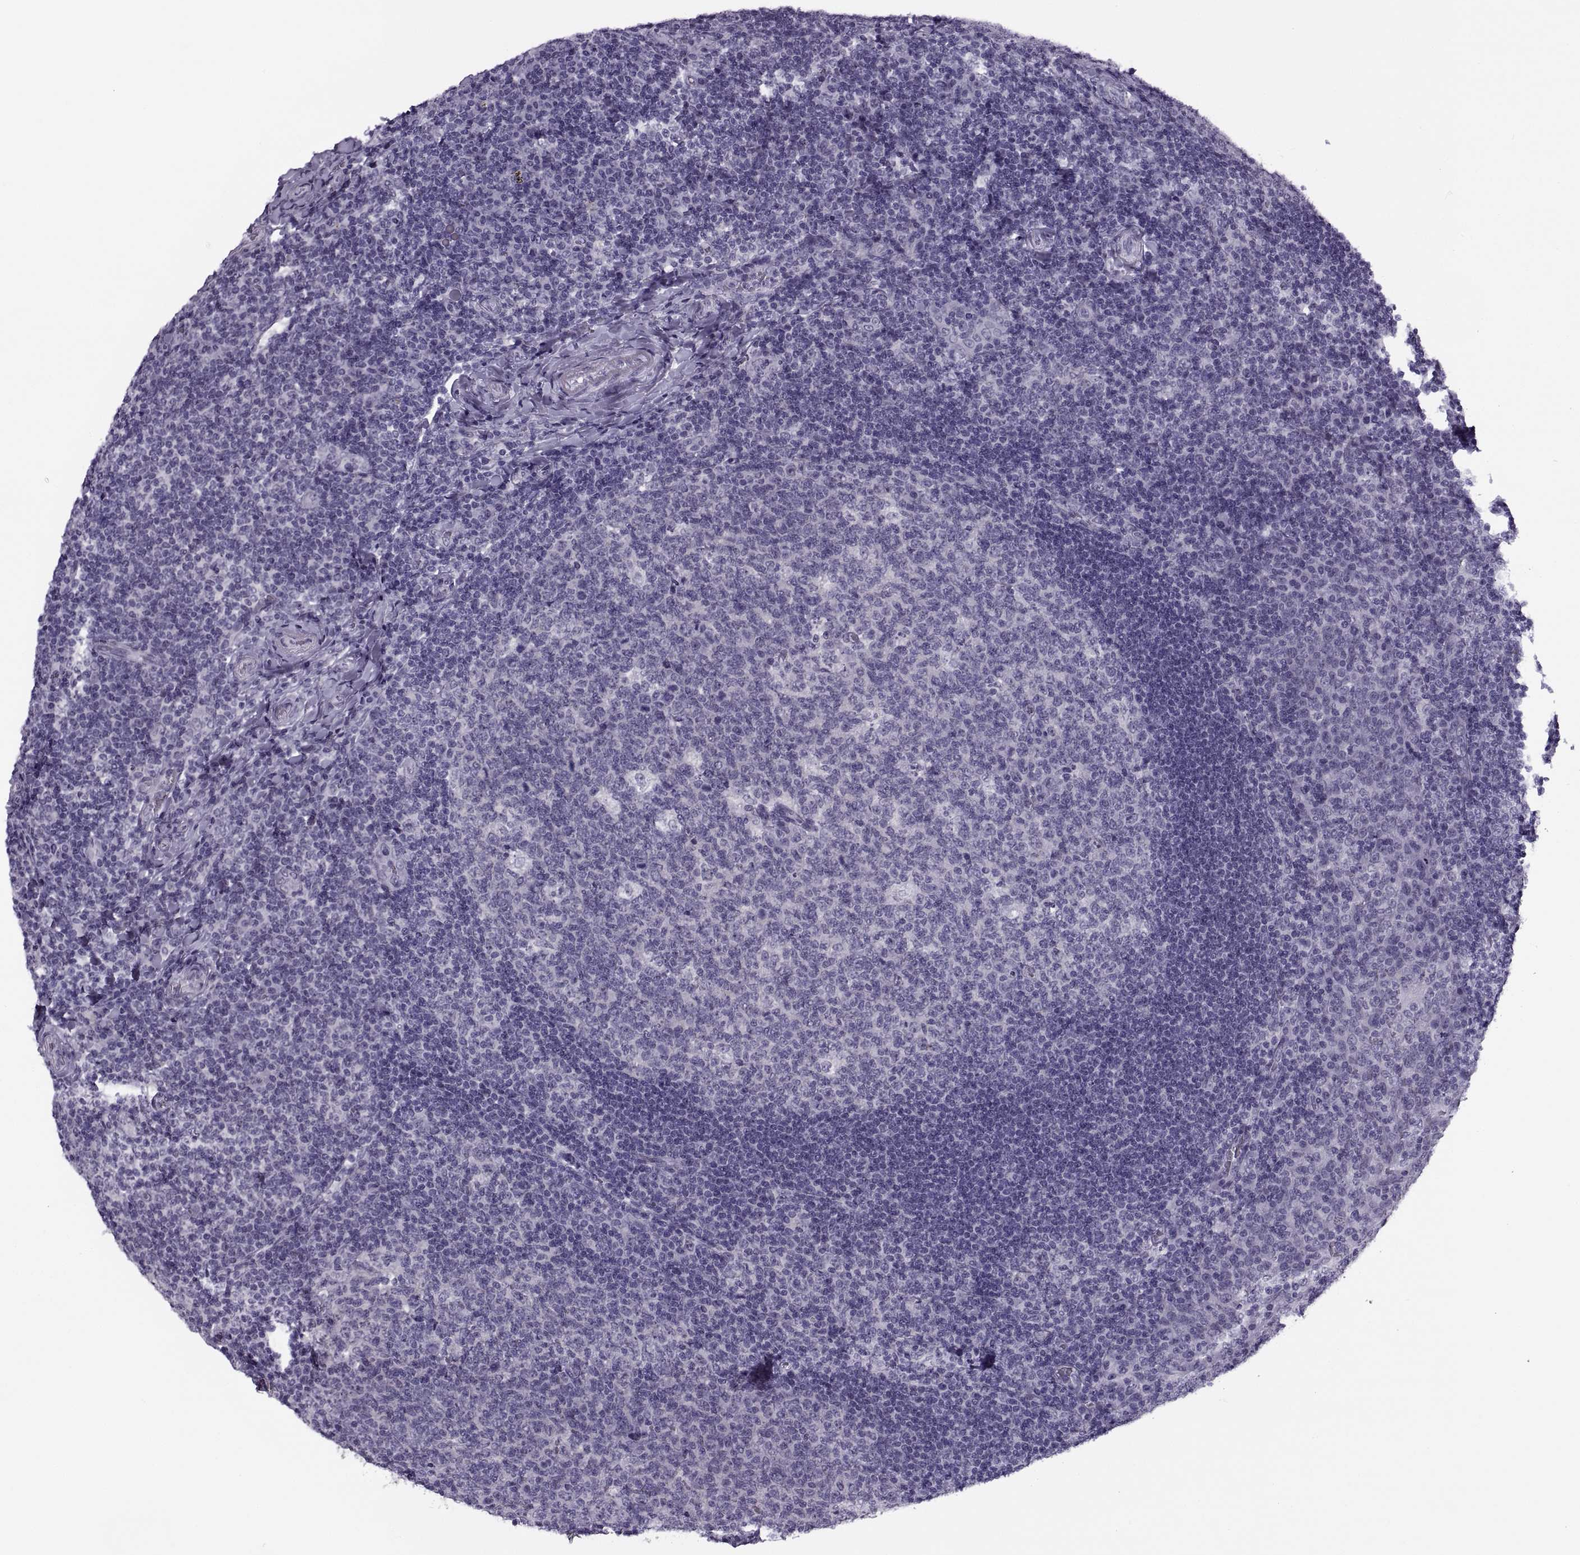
{"staining": {"intensity": "negative", "quantity": "none", "location": "none"}, "tissue": "tonsil", "cell_type": "Germinal center cells", "image_type": "normal", "snomed": [{"axis": "morphology", "description": "Normal tissue, NOS"}, {"axis": "topography", "description": "Tonsil"}], "caption": "A high-resolution histopathology image shows immunohistochemistry staining of unremarkable tonsil, which reveals no significant expression in germinal center cells.", "gene": "TBC1D3B", "patient": {"sex": "male", "age": 17}}